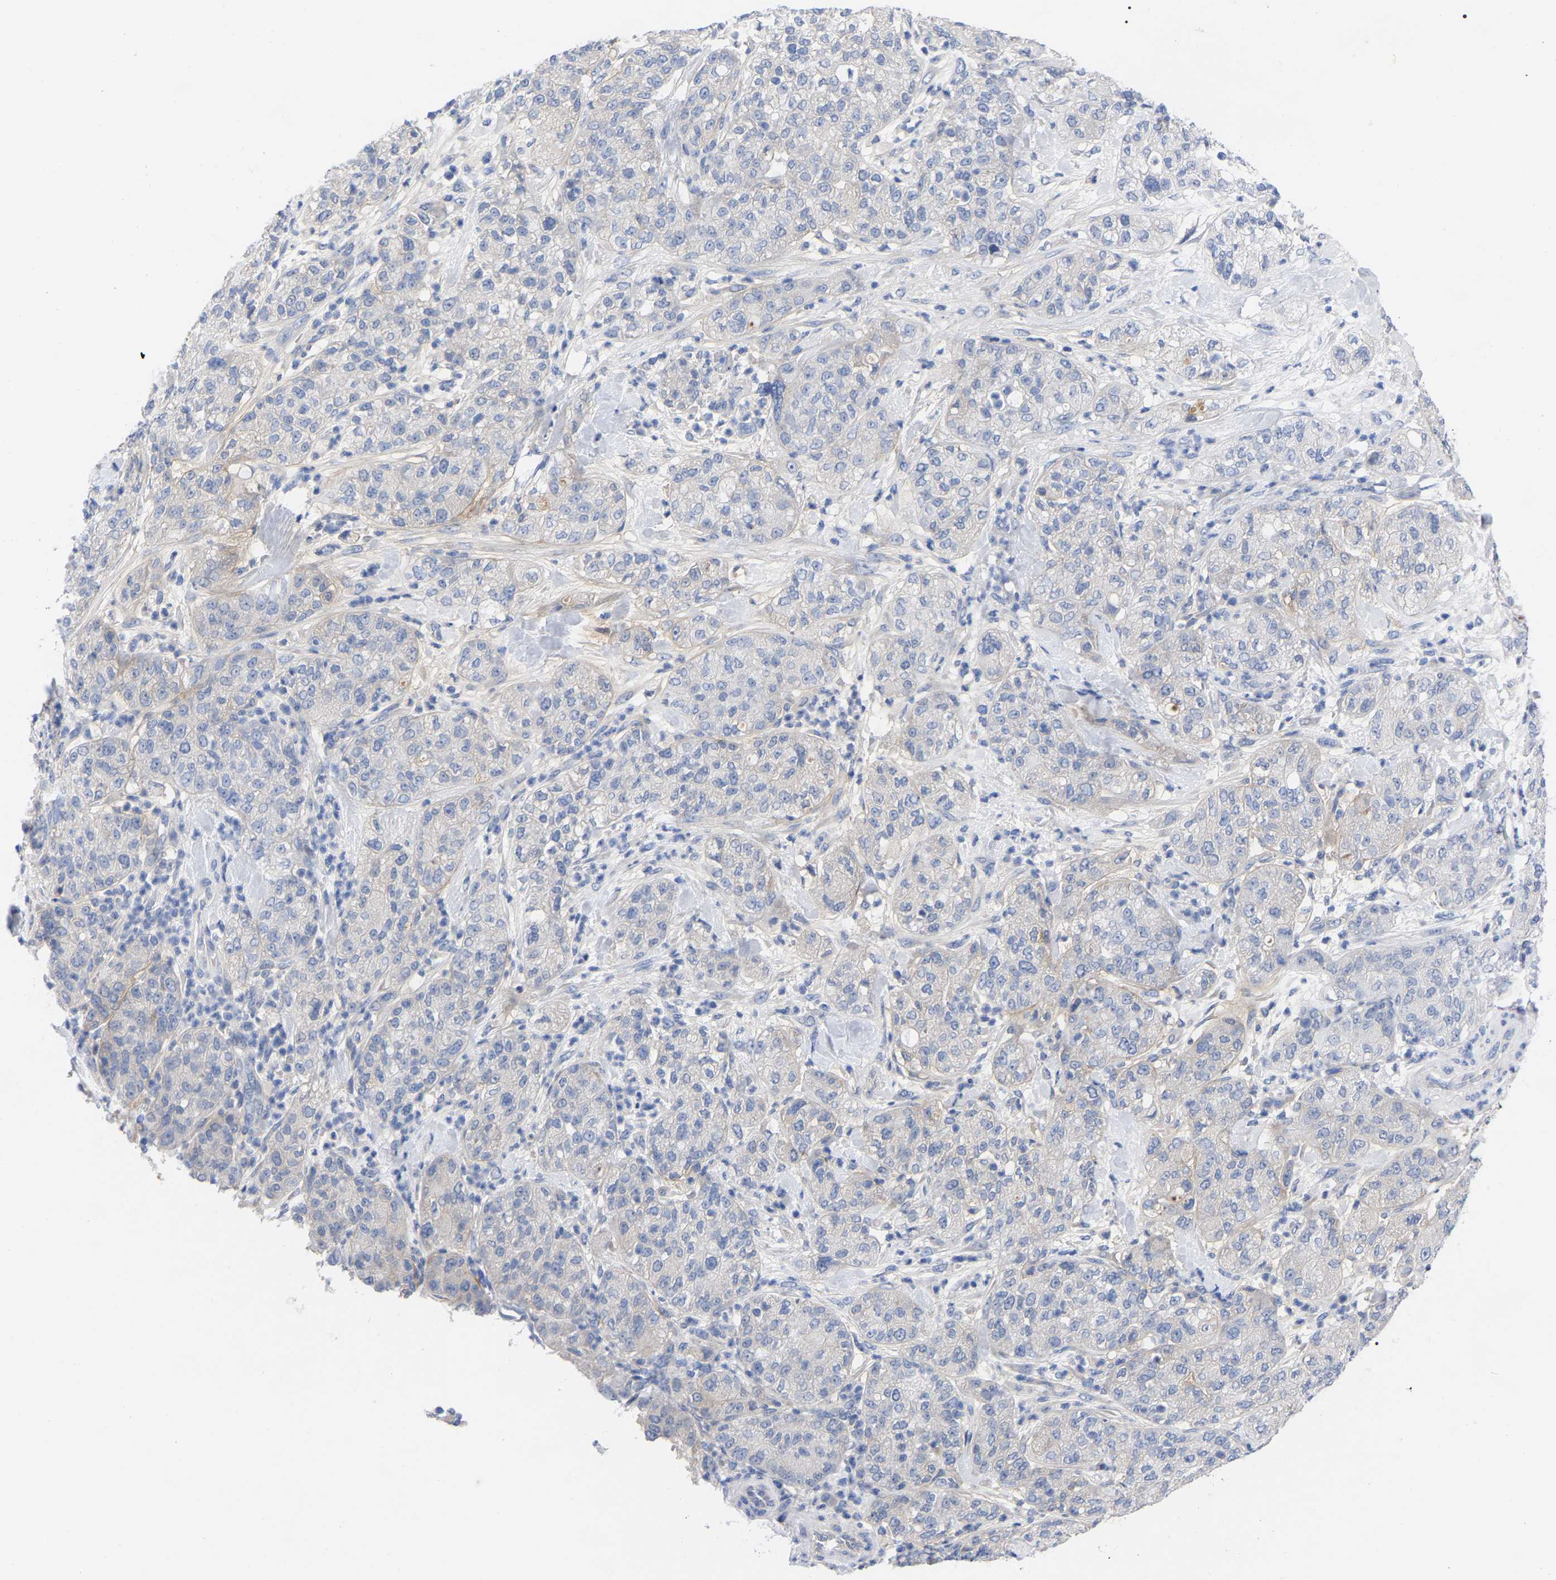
{"staining": {"intensity": "negative", "quantity": "none", "location": "none"}, "tissue": "pancreatic cancer", "cell_type": "Tumor cells", "image_type": "cancer", "snomed": [{"axis": "morphology", "description": "Adenocarcinoma, NOS"}, {"axis": "topography", "description": "Pancreas"}], "caption": "Immunohistochemistry (IHC) of pancreatic cancer (adenocarcinoma) displays no expression in tumor cells.", "gene": "HAPLN1", "patient": {"sex": "female", "age": 78}}